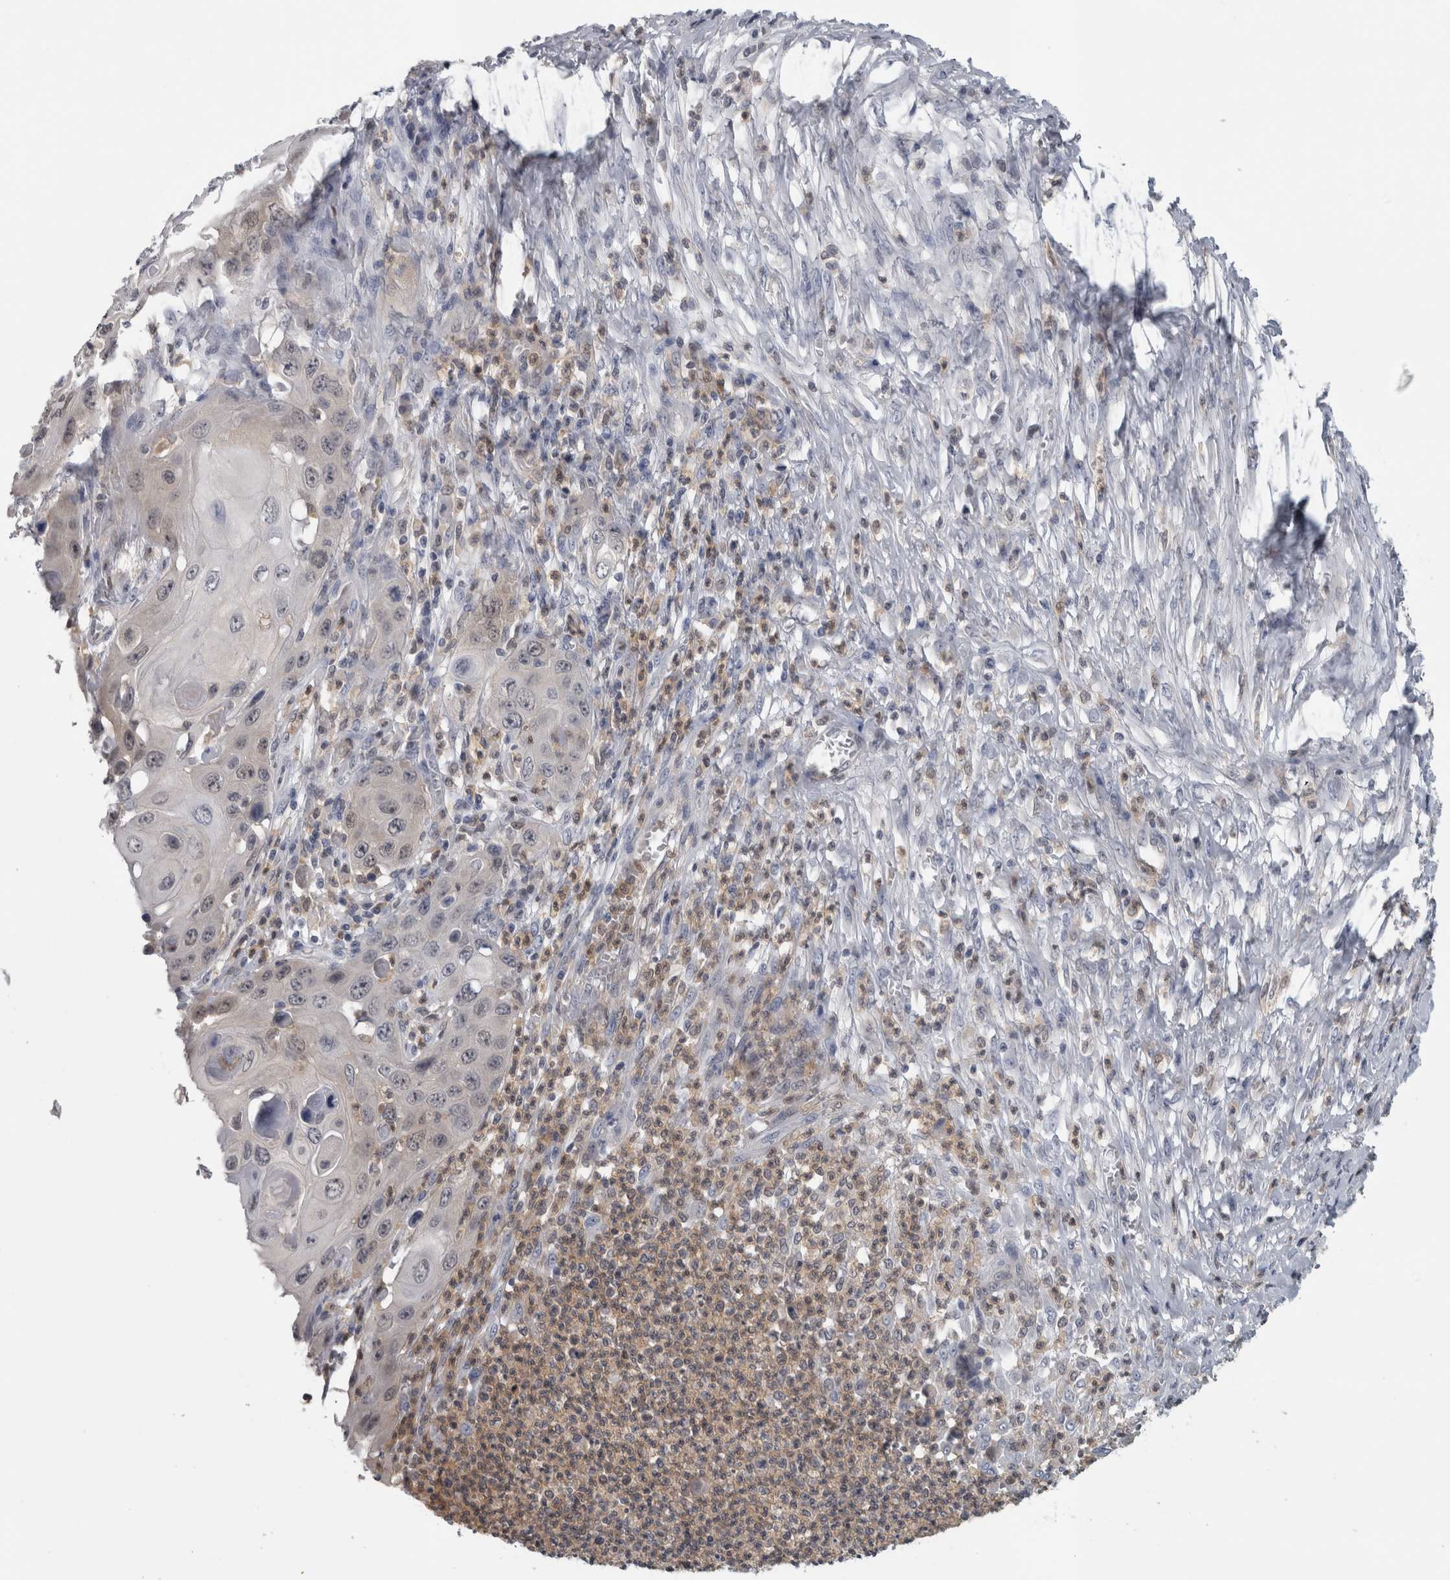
{"staining": {"intensity": "weak", "quantity": "<25%", "location": "cytoplasmic/membranous"}, "tissue": "skin cancer", "cell_type": "Tumor cells", "image_type": "cancer", "snomed": [{"axis": "morphology", "description": "Squamous cell carcinoma, NOS"}, {"axis": "topography", "description": "Skin"}], "caption": "DAB immunohistochemical staining of human skin cancer (squamous cell carcinoma) displays no significant expression in tumor cells.", "gene": "NAPRT", "patient": {"sex": "male", "age": 55}}